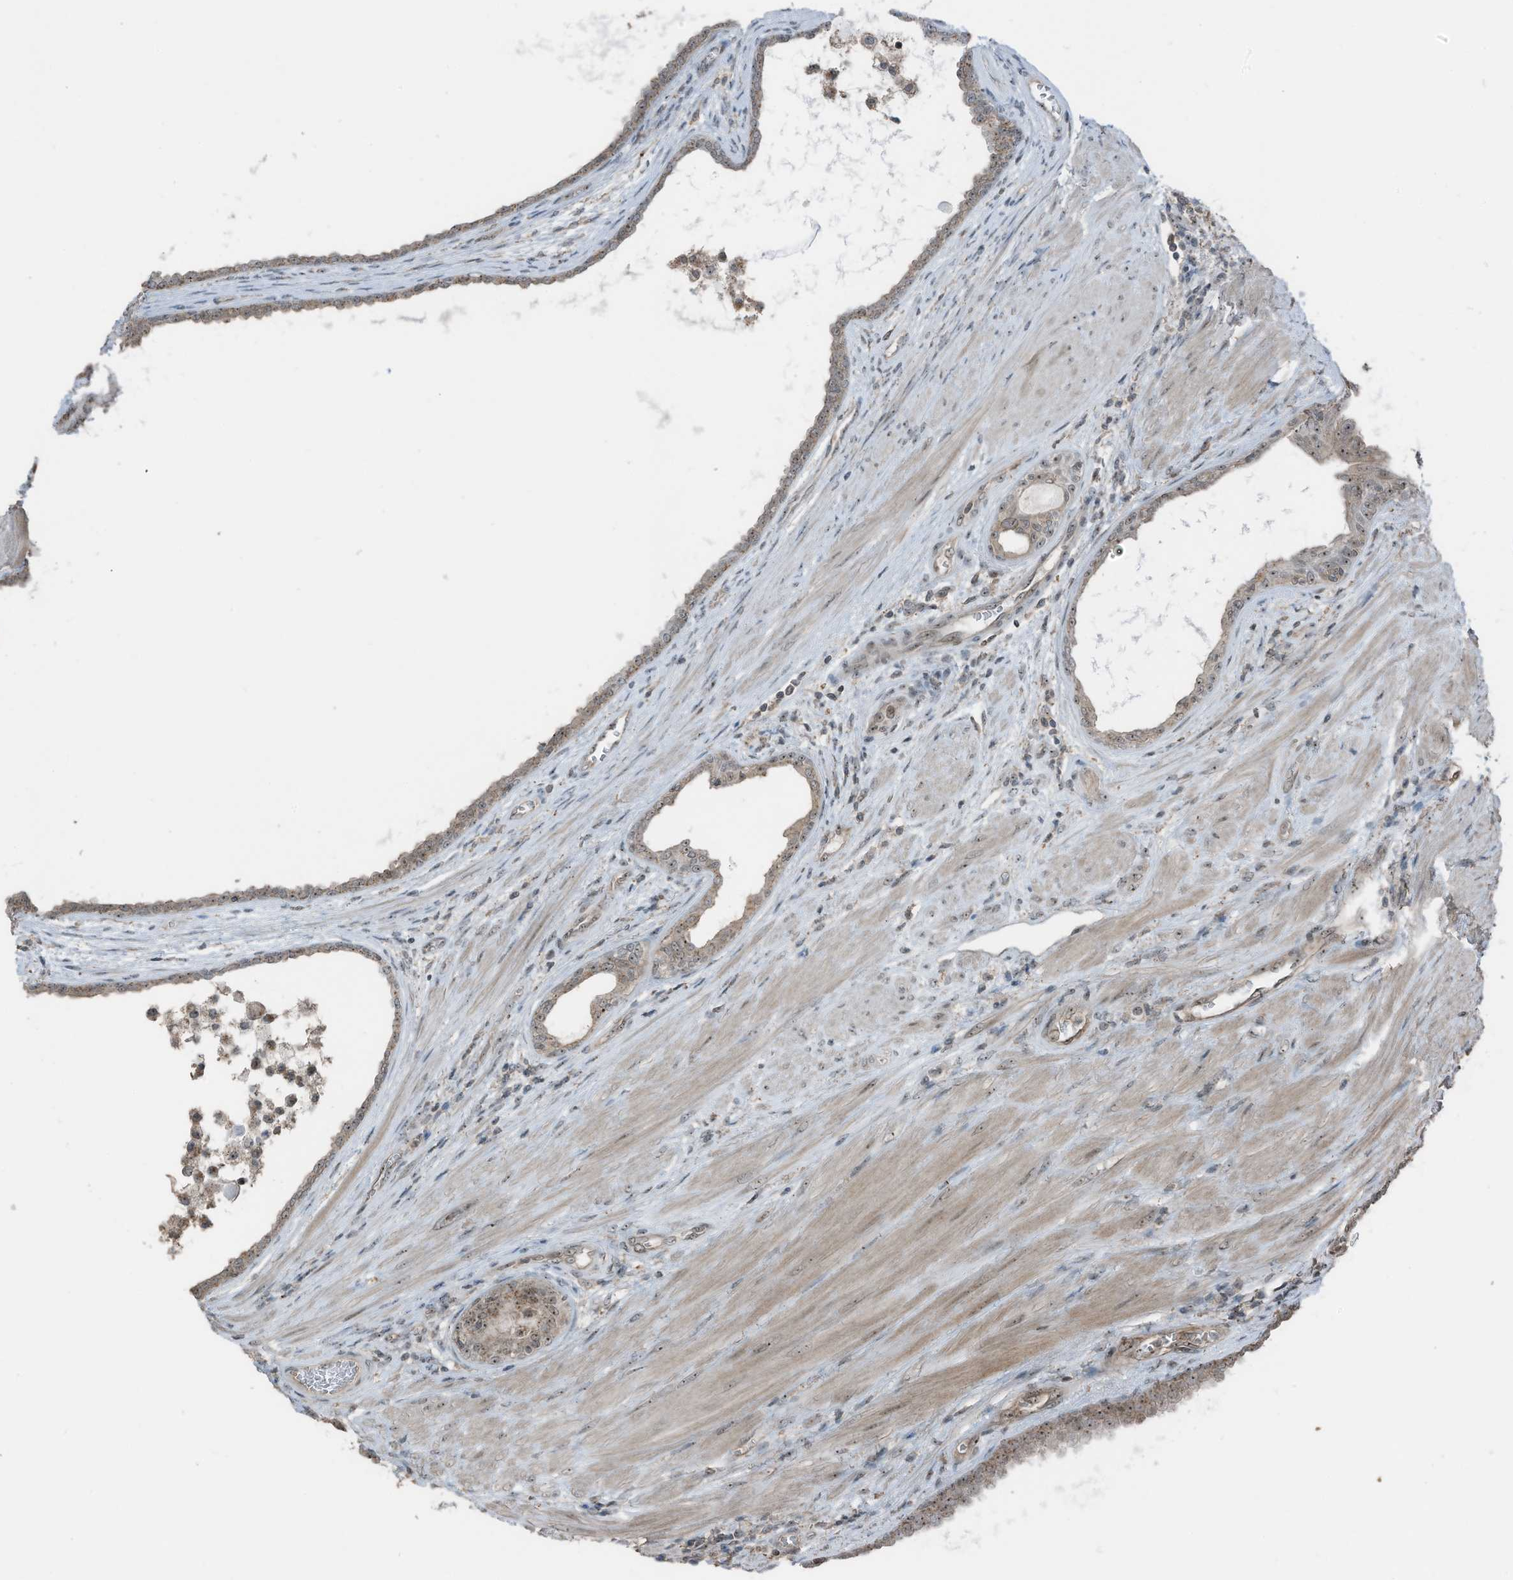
{"staining": {"intensity": "moderate", "quantity": "25%-75%", "location": "cytoplasmic/membranous,nuclear"}, "tissue": "prostate cancer", "cell_type": "Tumor cells", "image_type": "cancer", "snomed": [{"axis": "morphology", "description": "Normal tissue, NOS"}, {"axis": "morphology", "description": "Adenocarcinoma, Low grade"}, {"axis": "topography", "description": "Prostate"}, {"axis": "topography", "description": "Peripheral nerve tissue"}], "caption": "Protein staining of prostate cancer tissue displays moderate cytoplasmic/membranous and nuclear positivity in approximately 25%-75% of tumor cells. The staining was performed using DAB (3,3'-diaminobenzidine), with brown indicating positive protein expression. Nuclei are stained blue with hematoxylin.", "gene": "UTP3", "patient": {"sex": "male", "age": 71}}